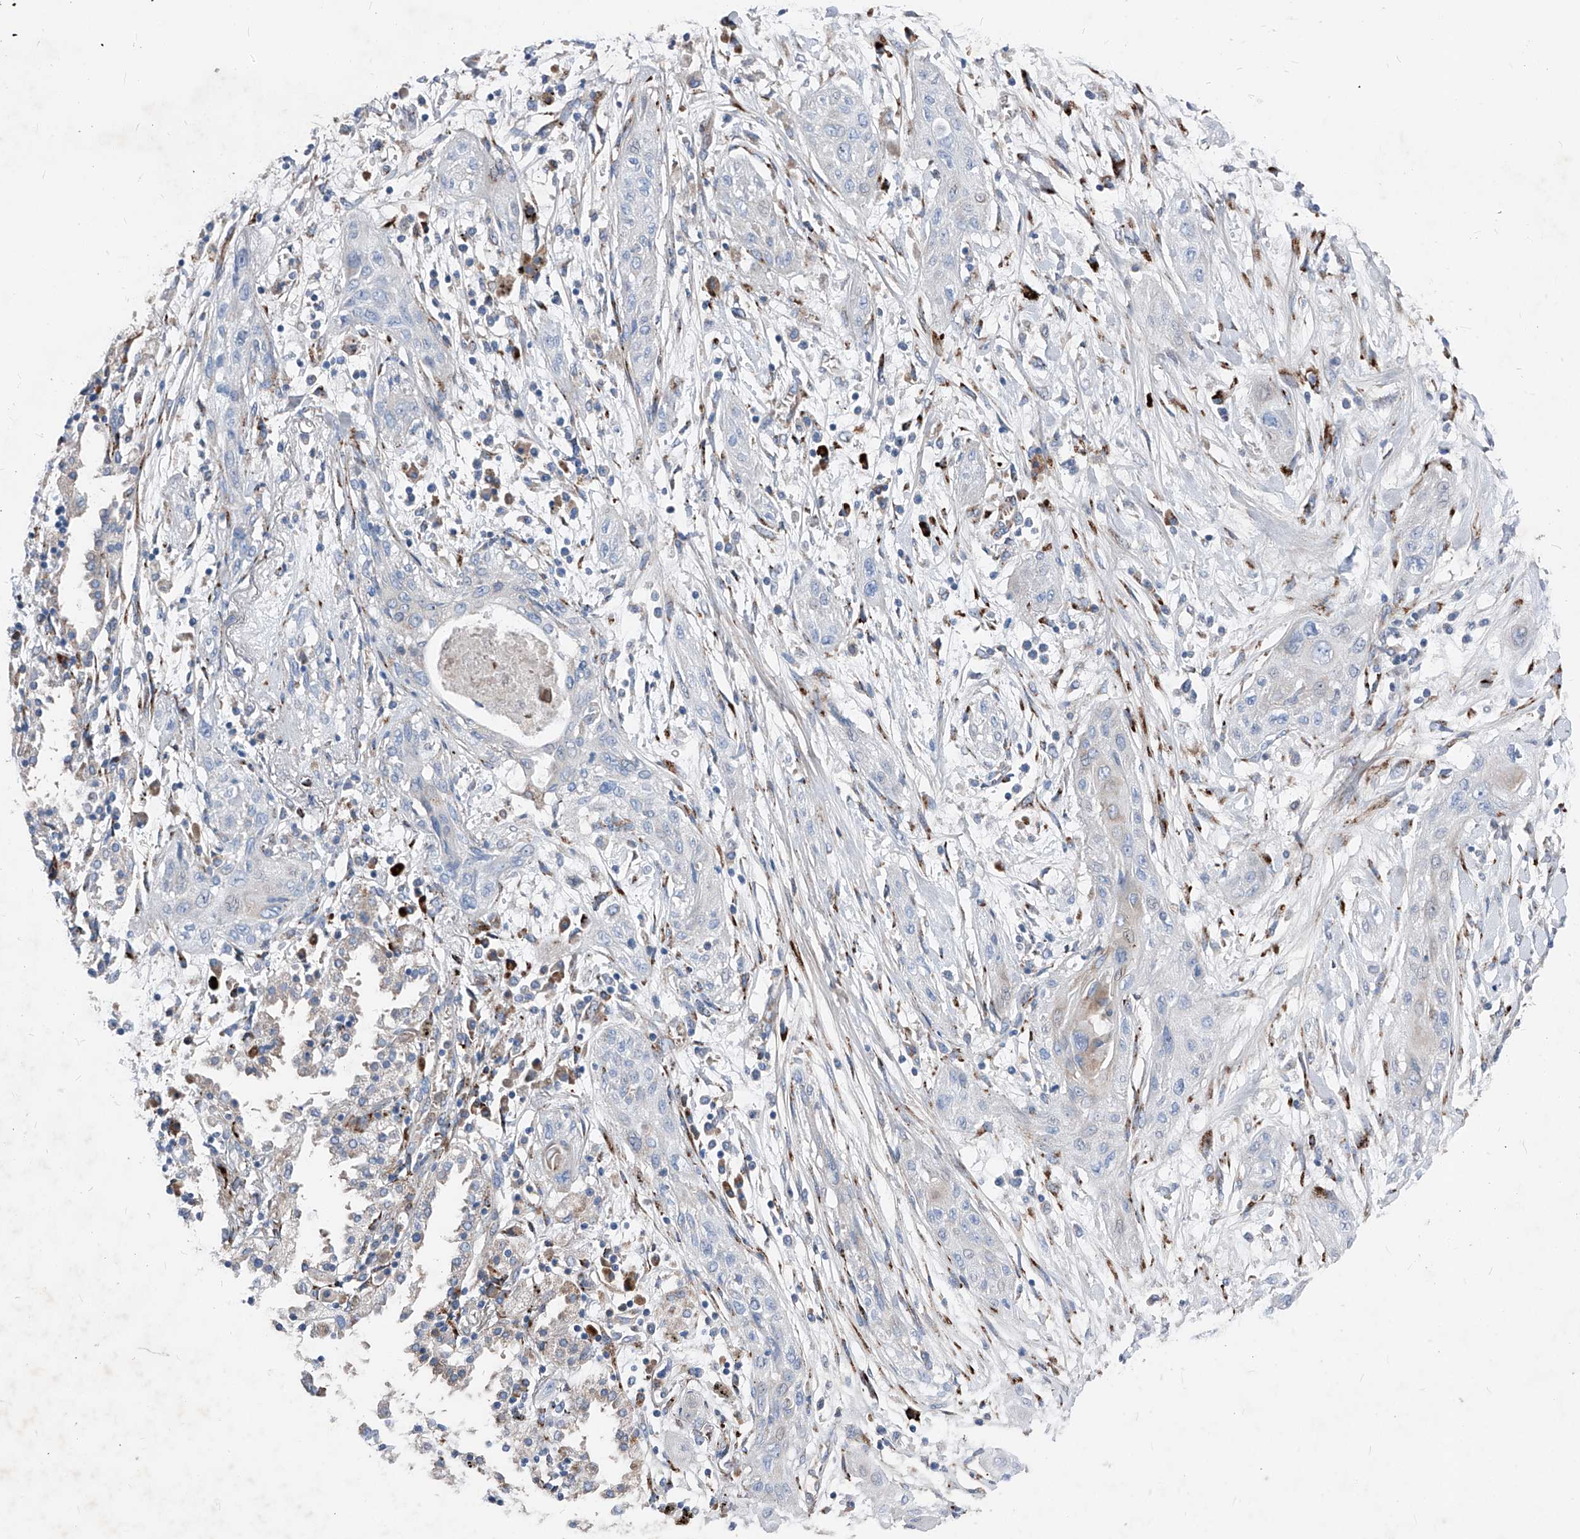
{"staining": {"intensity": "negative", "quantity": "none", "location": "none"}, "tissue": "lung cancer", "cell_type": "Tumor cells", "image_type": "cancer", "snomed": [{"axis": "morphology", "description": "Squamous cell carcinoma, NOS"}, {"axis": "topography", "description": "Lung"}], "caption": "IHC of human lung squamous cell carcinoma reveals no expression in tumor cells. (DAB (3,3'-diaminobenzidine) immunohistochemistry visualized using brightfield microscopy, high magnification).", "gene": "IFI27", "patient": {"sex": "female", "age": 47}}